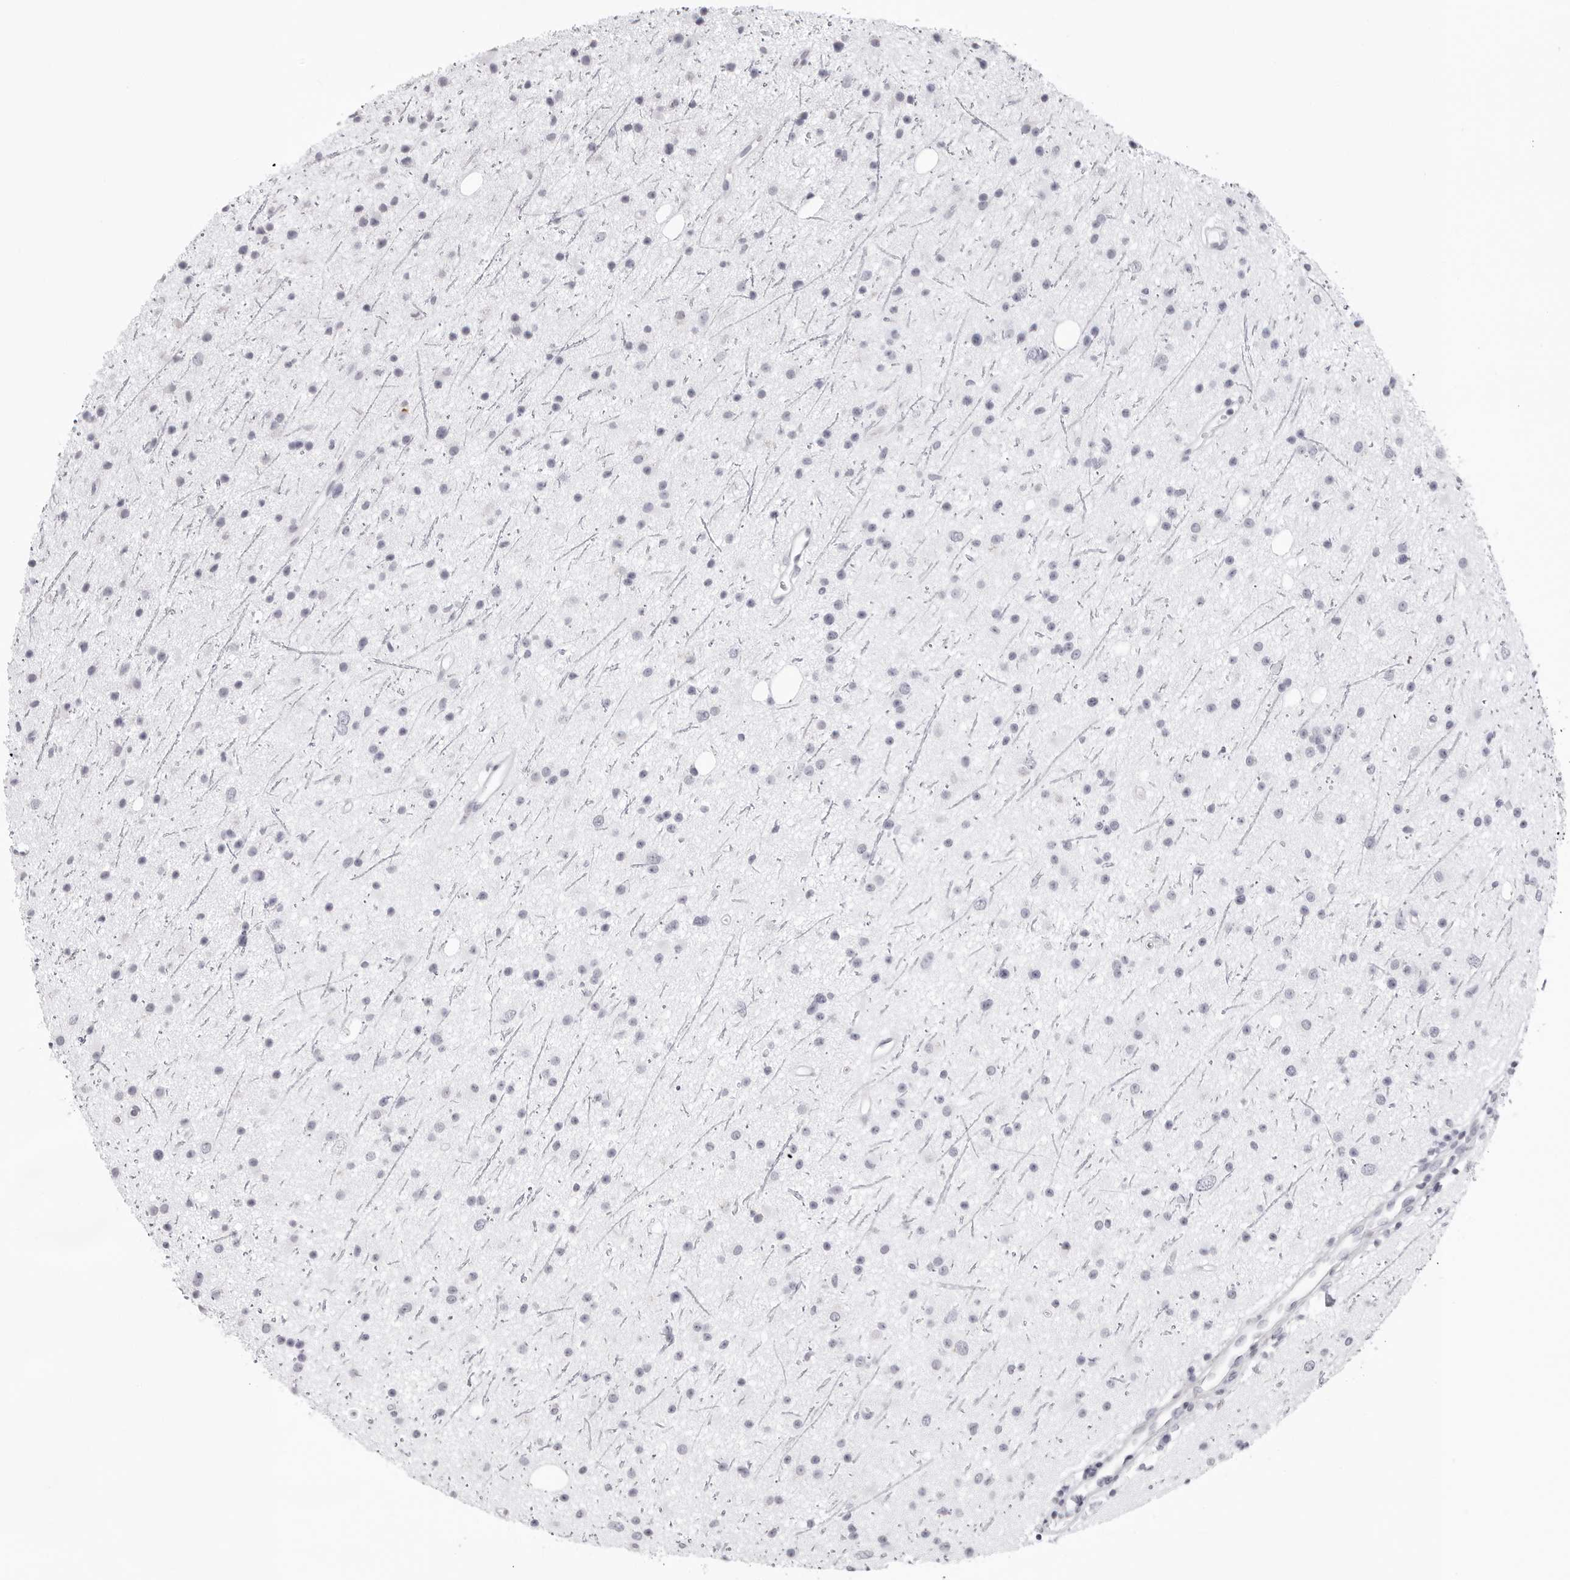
{"staining": {"intensity": "negative", "quantity": "none", "location": "none"}, "tissue": "glioma", "cell_type": "Tumor cells", "image_type": "cancer", "snomed": [{"axis": "morphology", "description": "Glioma, malignant, Low grade"}, {"axis": "topography", "description": "Cerebral cortex"}], "caption": "Immunohistochemical staining of human malignant glioma (low-grade) shows no significant staining in tumor cells.", "gene": "INSL3", "patient": {"sex": "female", "age": 39}}